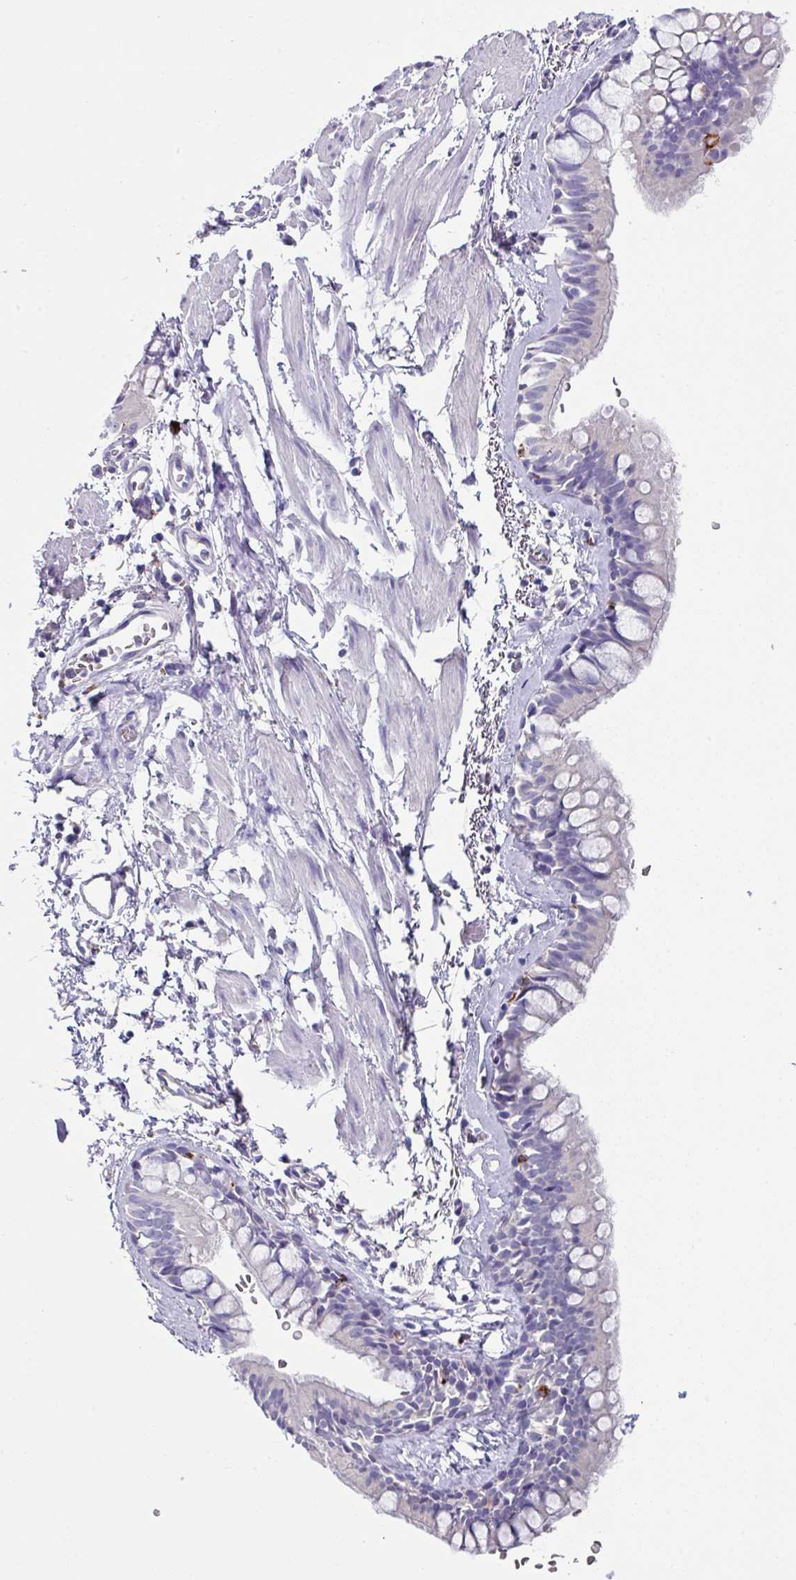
{"staining": {"intensity": "negative", "quantity": "none", "location": "none"}, "tissue": "bronchus", "cell_type": "Respiratory epithelial cells", "image_type": "normal", "snomed": [{"axis": "morphology", "description": "Normal tissue, NOS"}, {"axis": "topography", "description": "Bronchus"}], "caption": "High magnification brightfield microscopy of normal bronchus stained with DAB (brown) and counterstained with hematoxylin (blue): respiratory epithelial cells show no significant staining. (Stains: DAB (3,3'-diaminobenzidine) immunohistochemistry with hematoxylin counter stain, Microscopy: brightfield microscopy at high magnification).", "gene": "CPVL", "patient": {"sex": "male", "age": 67}}